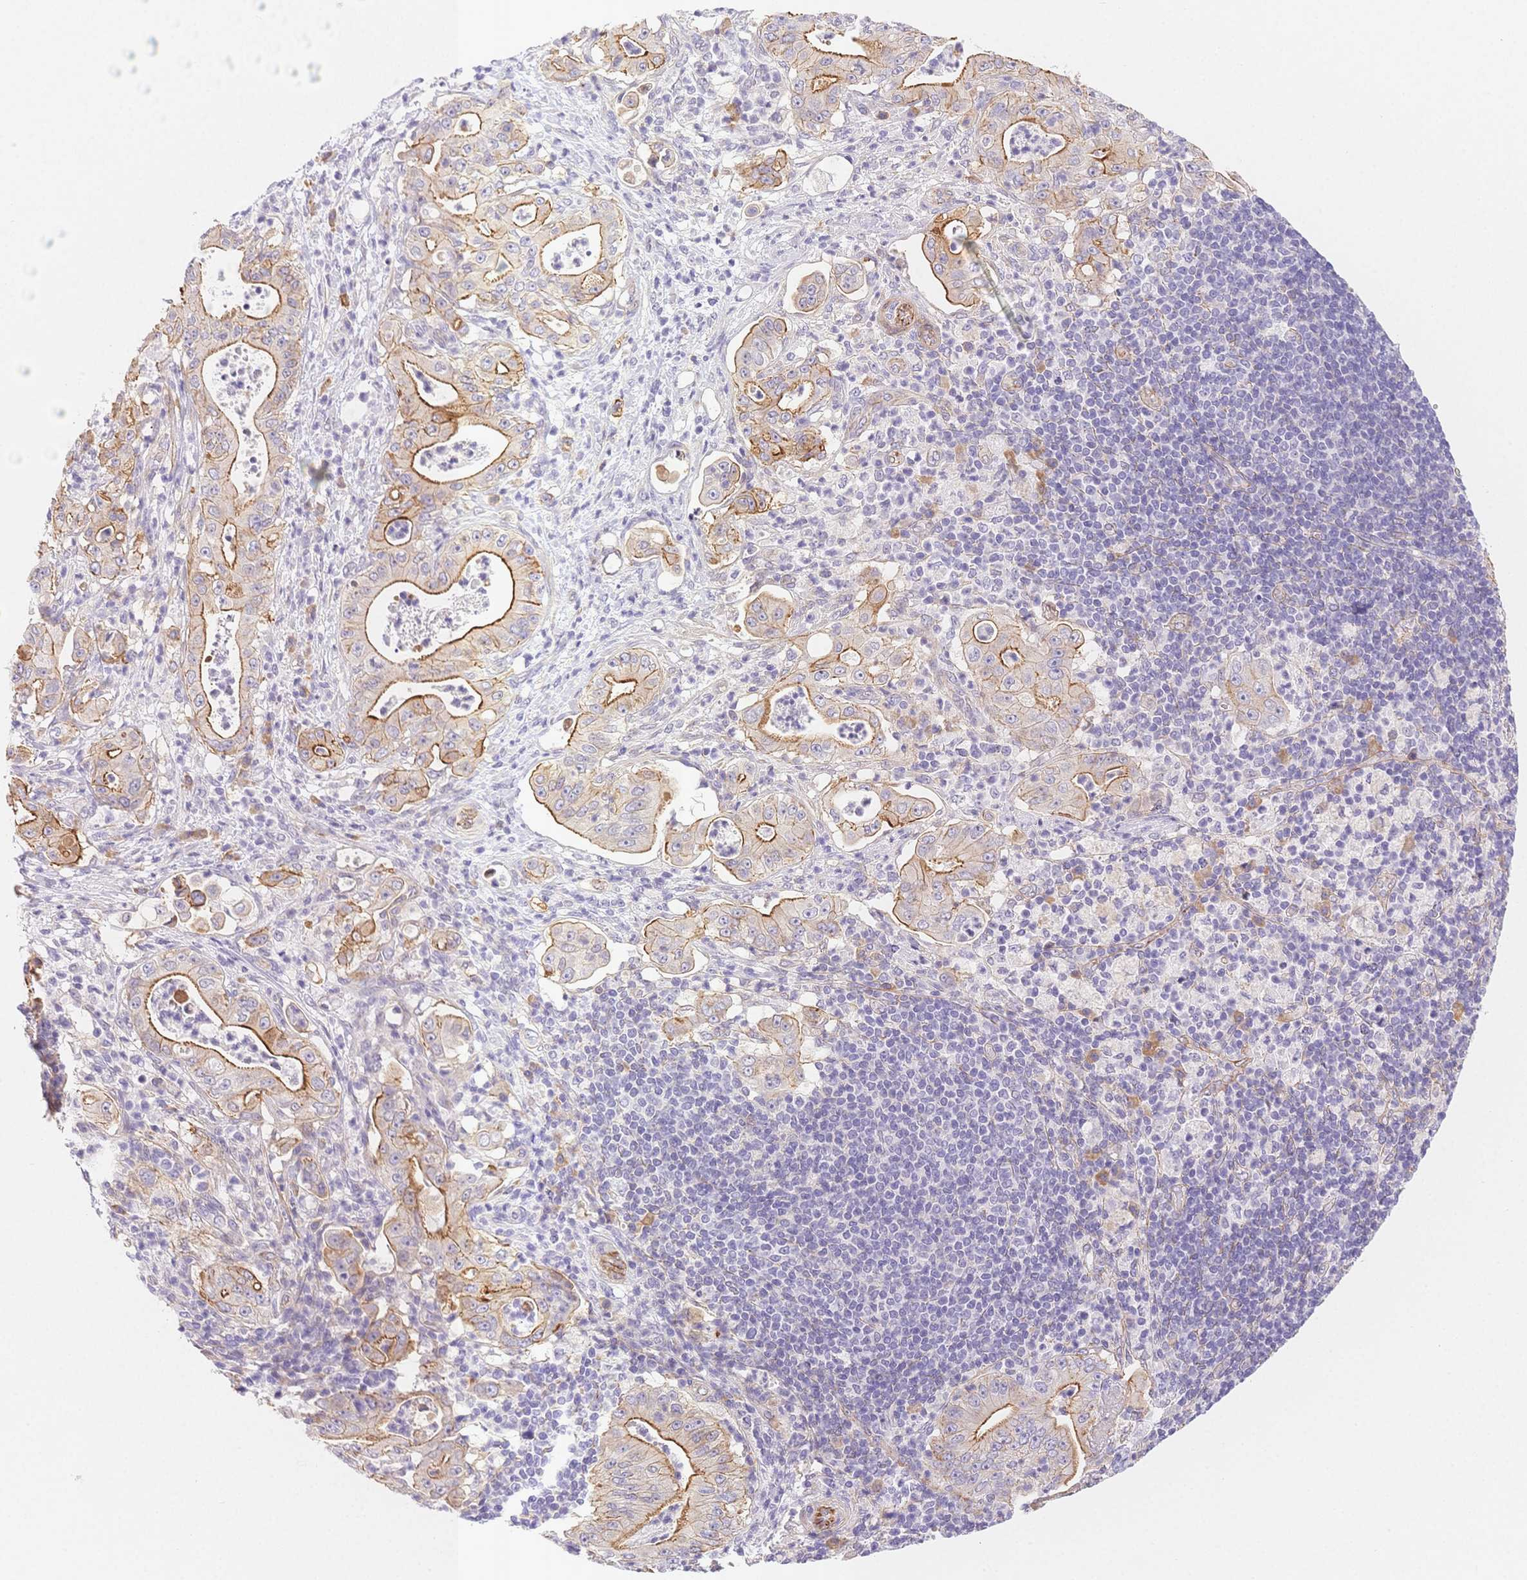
{"staining": {"intensity": "strong", "quantity": "25%-75%", "location": "cytoplasmic/membranous"}, "tissue": "pancreatic cancer", "cell_type": "Tumor cells", "image_type": "cancer", "snomed": [{"axis": "morphology", "description": "Adenocarcinoma, NOS"}, {"axis": "topography", "description": "Pancreas"}], "caption": "Immunohistochemistry (DAB) staining of pancreatic cancer (adenocarcinoma) displays strong cytoplasmic/membranous protein positivity in approximately 25%-75% of tumor cells. (brown staining indicates protein expression, while blue staining denotes nuclei).", "gene": "CSN1S1", "patient": {"sex": "male", "age": 71}}